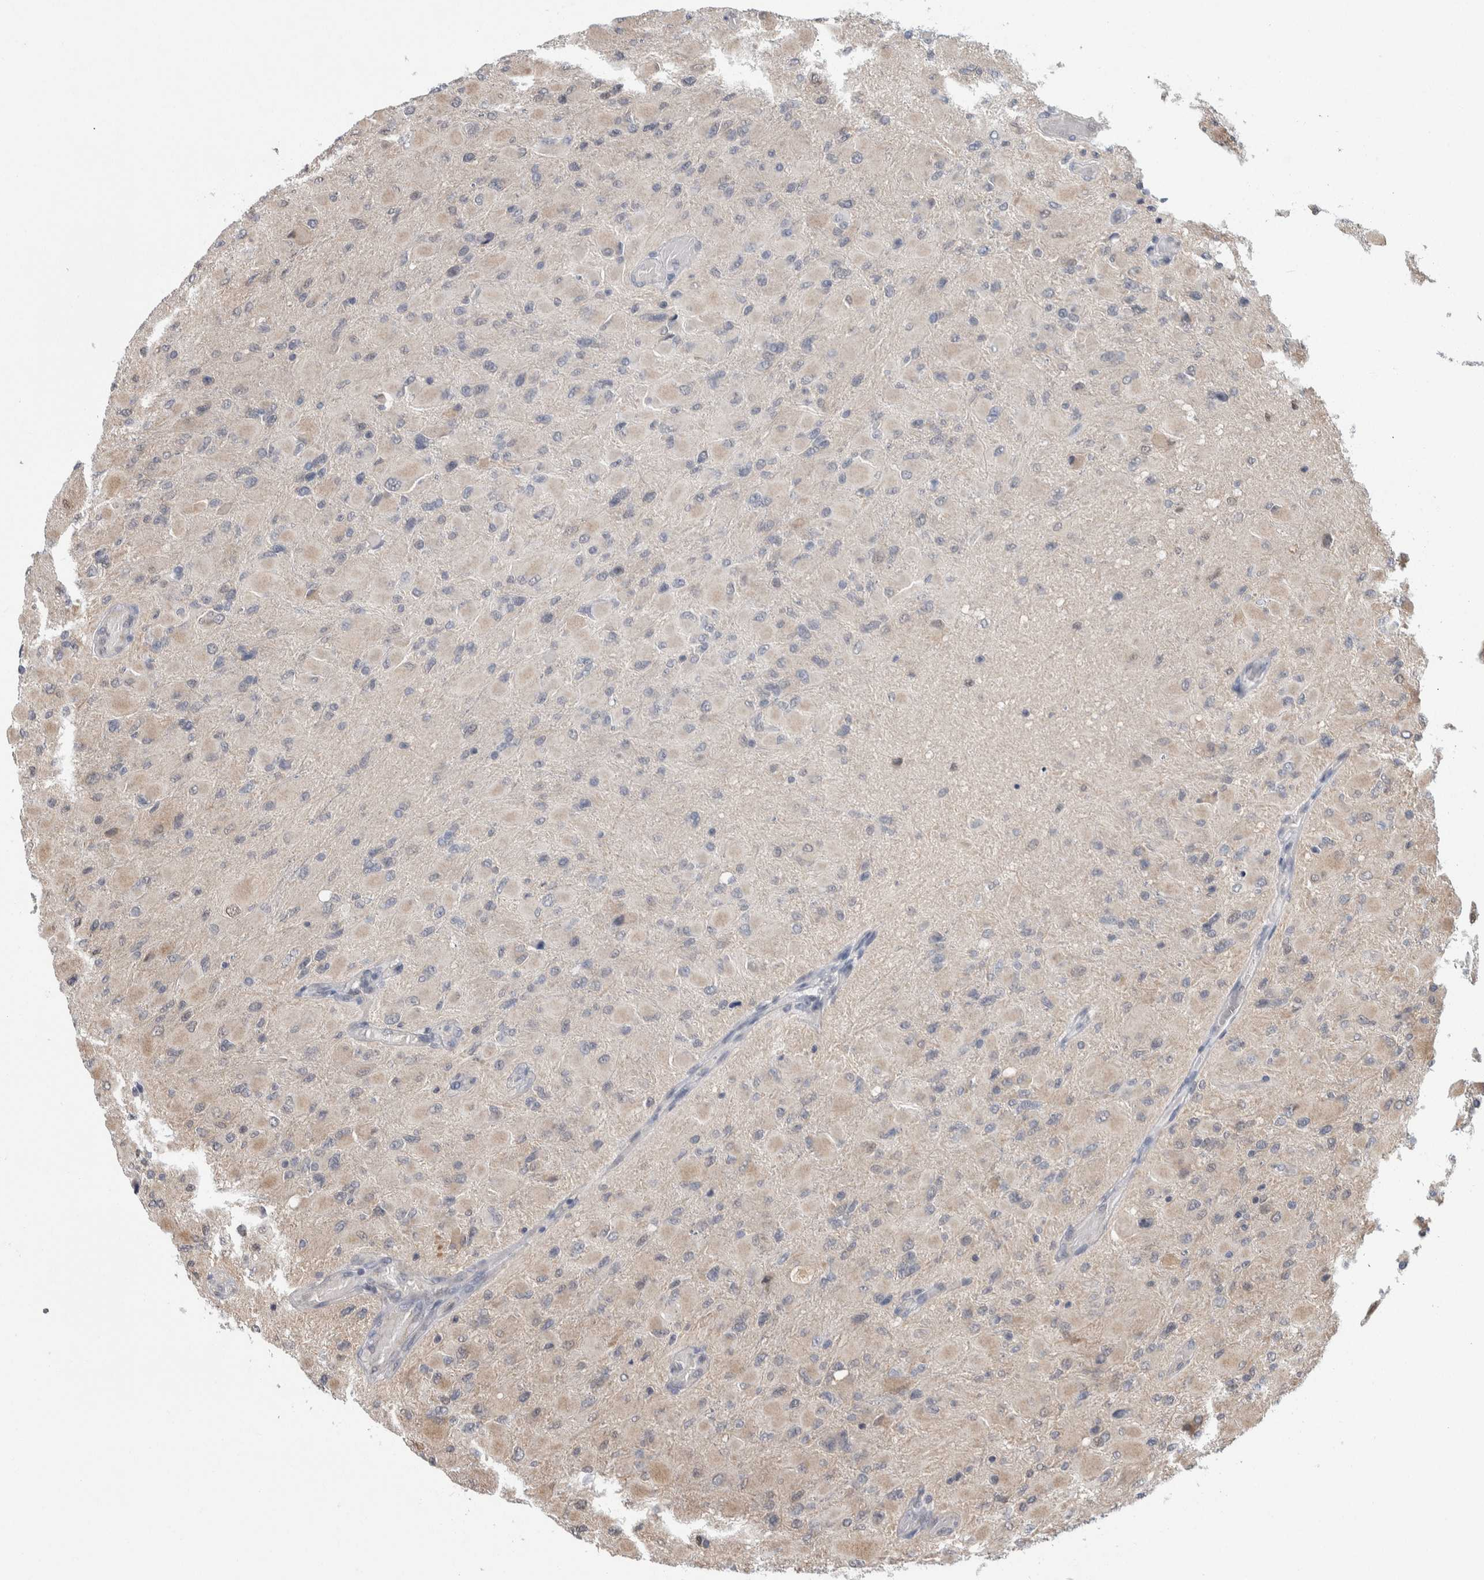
{"staining": {"intensity": "negative", "quantity": "none", "location": "none"}, "tissue": "glioma", "cell_type": "Tumor cells", "image_type": "cancer", "snomed": [{"axis": "morphology", "description": "Glioma, malignant, High grade"}, {"axis": "topography", "description": "Cerebral cortex"}], "caption": "There is no significant expression in tumor cells of malignant high-grade glioma.", "gene": "PTPA", "patient": {"sex": "female", "age": 36}}